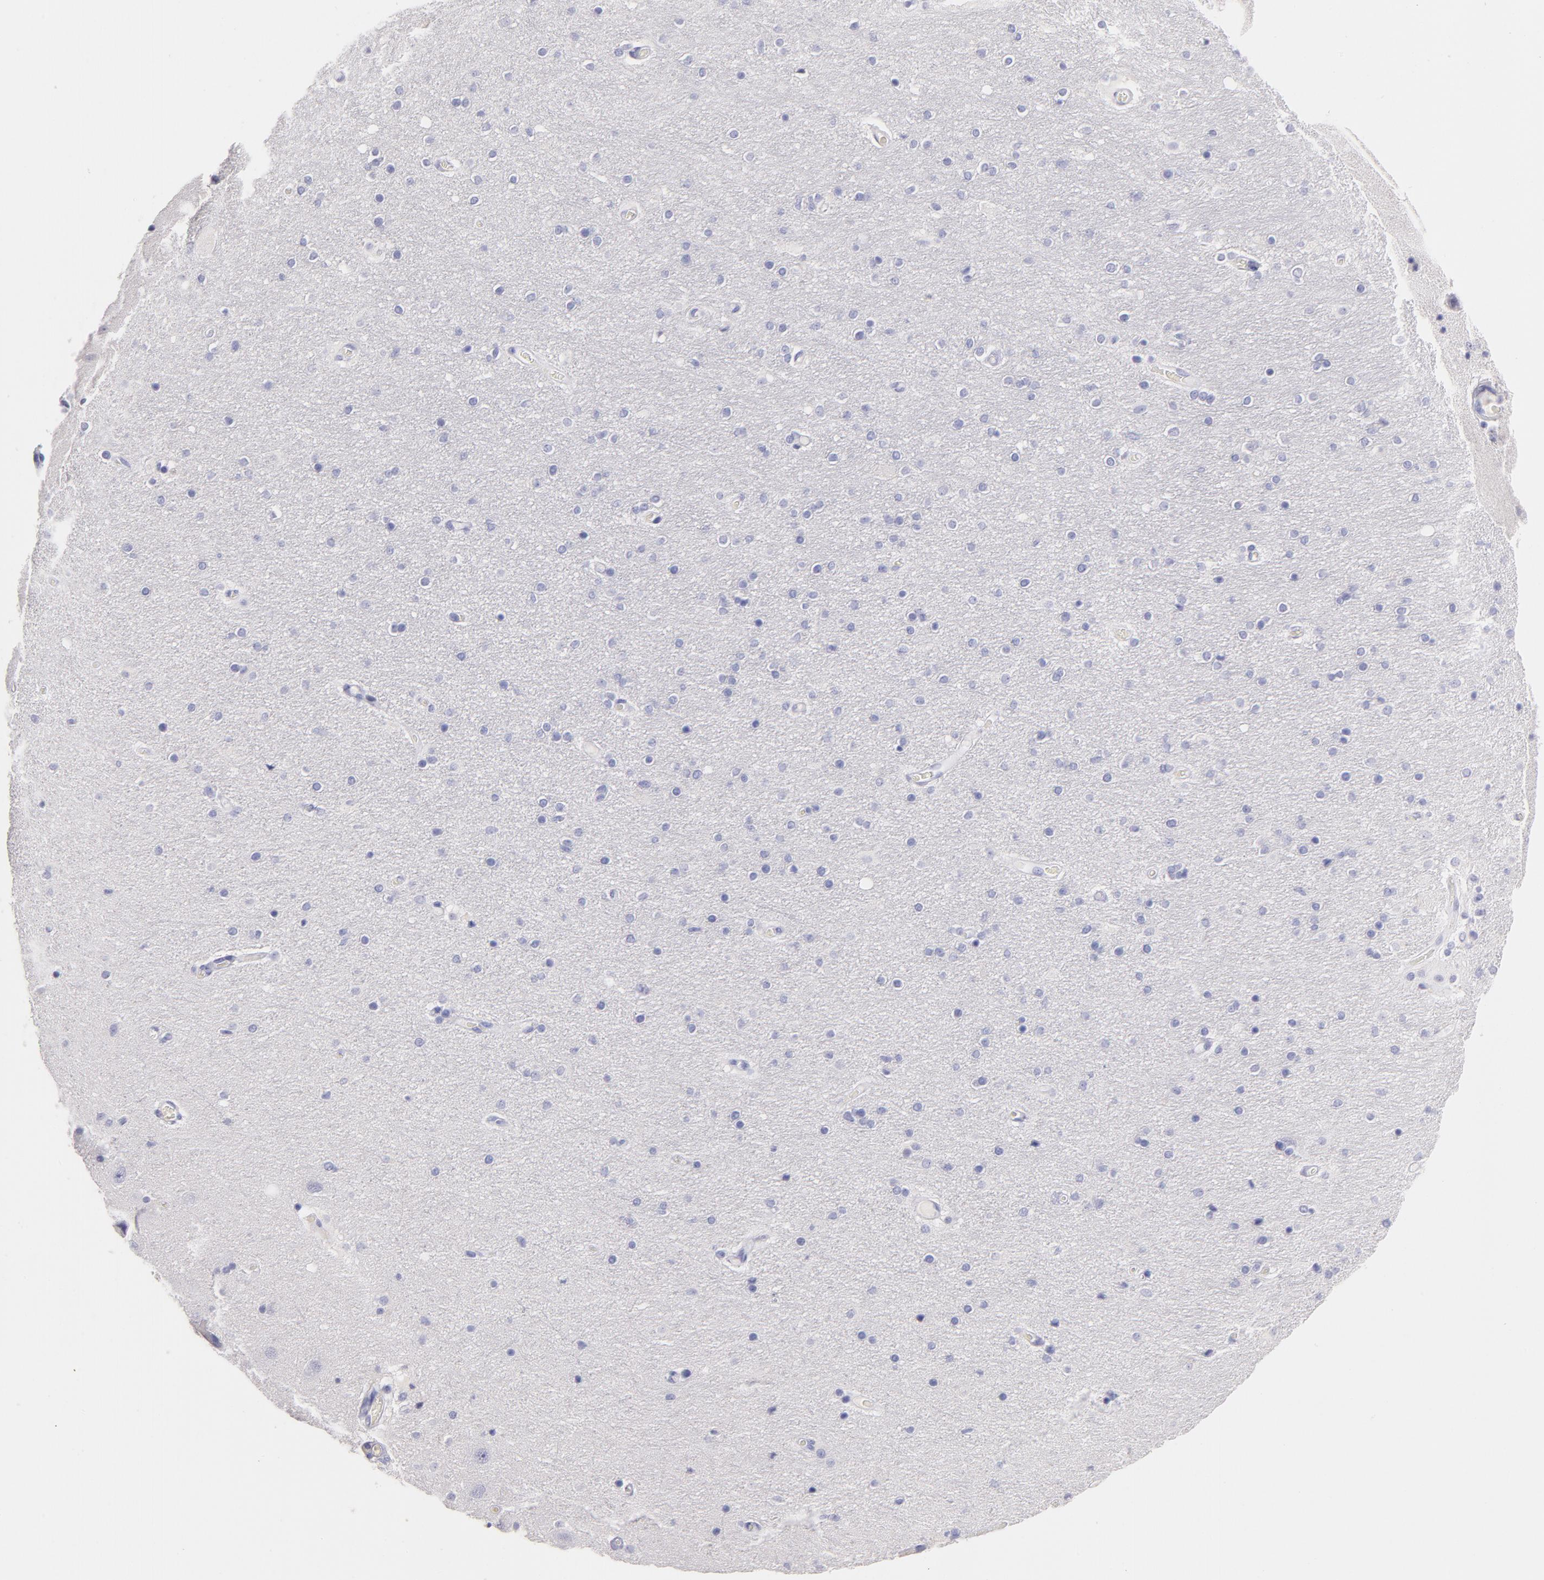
{"staining": {"intensity": "negative", "quantity": "none", "location": "none"}, "tissue": "hippocampus", "cell_type": "Glial cells", "image_type": "normal", "snomed": [{"axis": "morphology", "description": "Normal tissue, NOS"}, {"axis": "topography", "description": "Hippocampus"}], "caption": "Immunohistochemistry (IHC) of normal hippocampus displays no staining in glial cells.", "gene": "CD44", "patient": {"sex": "female", "age": 54}}